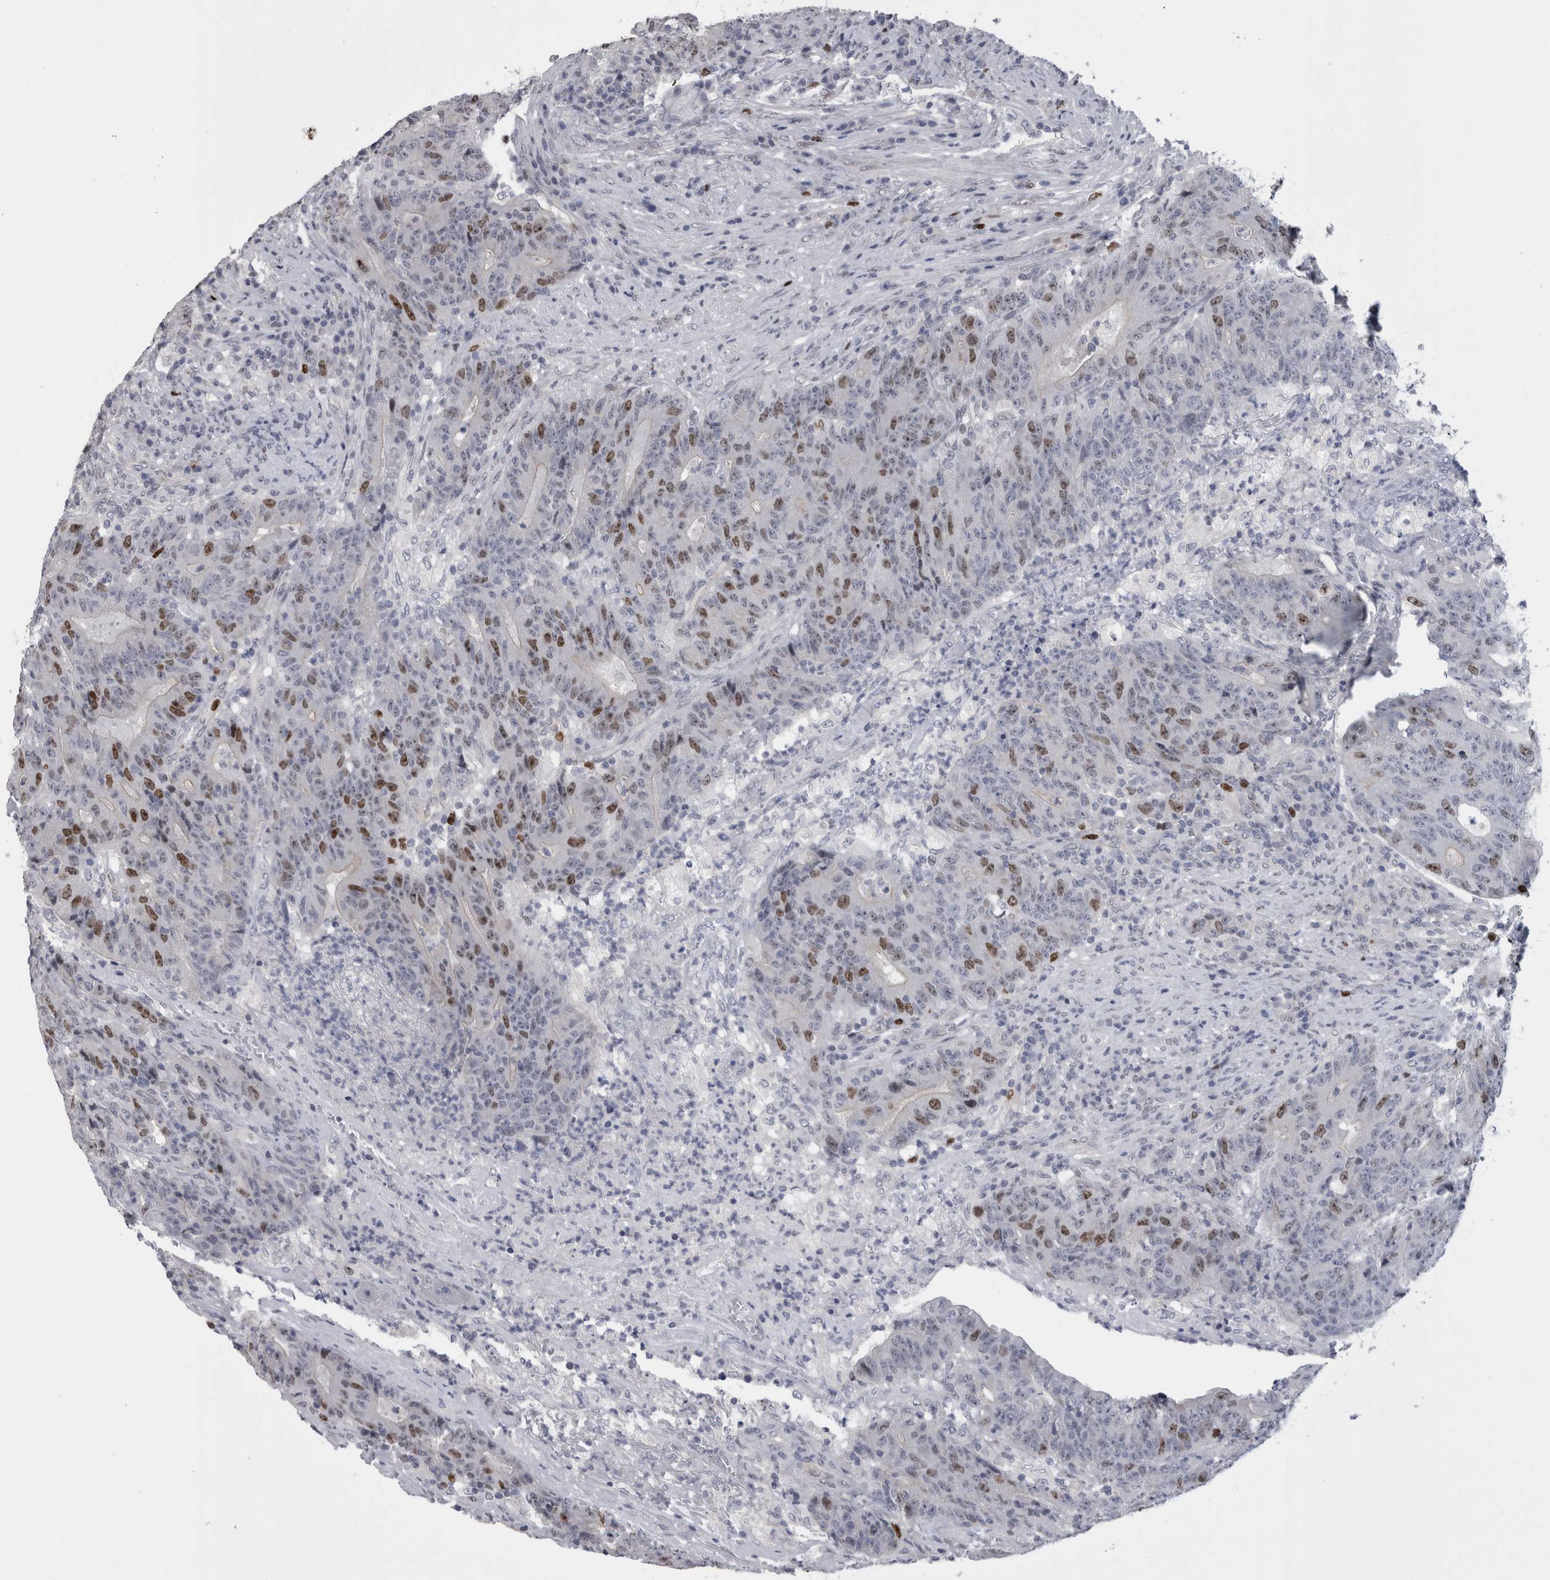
{"staining": {"intensity": "moderate", "quantity": "25%-75%", "location": "nuclear"}, "tissue": "colorectal cancer", "cell_type": "Tumor cells", "image_type": "cancer", "snomed": [{"axis": "morphology", "description": "Normal tissue, NOS"}, {"axis": "morphology", "description": "Adenocarcinoma, NOS"}, {"axis": "topography", "description": "Colon"}], "caption": "Colorectal cancer (adenocarcinoma) stained with DAB immunohistochemistry (IHC) demonstrates medium levels of moderate nuclear expression in about 25%-75% of tumor cells.", "gene": "KIF18B", "patient": {"sex": "female", "age": 75}}